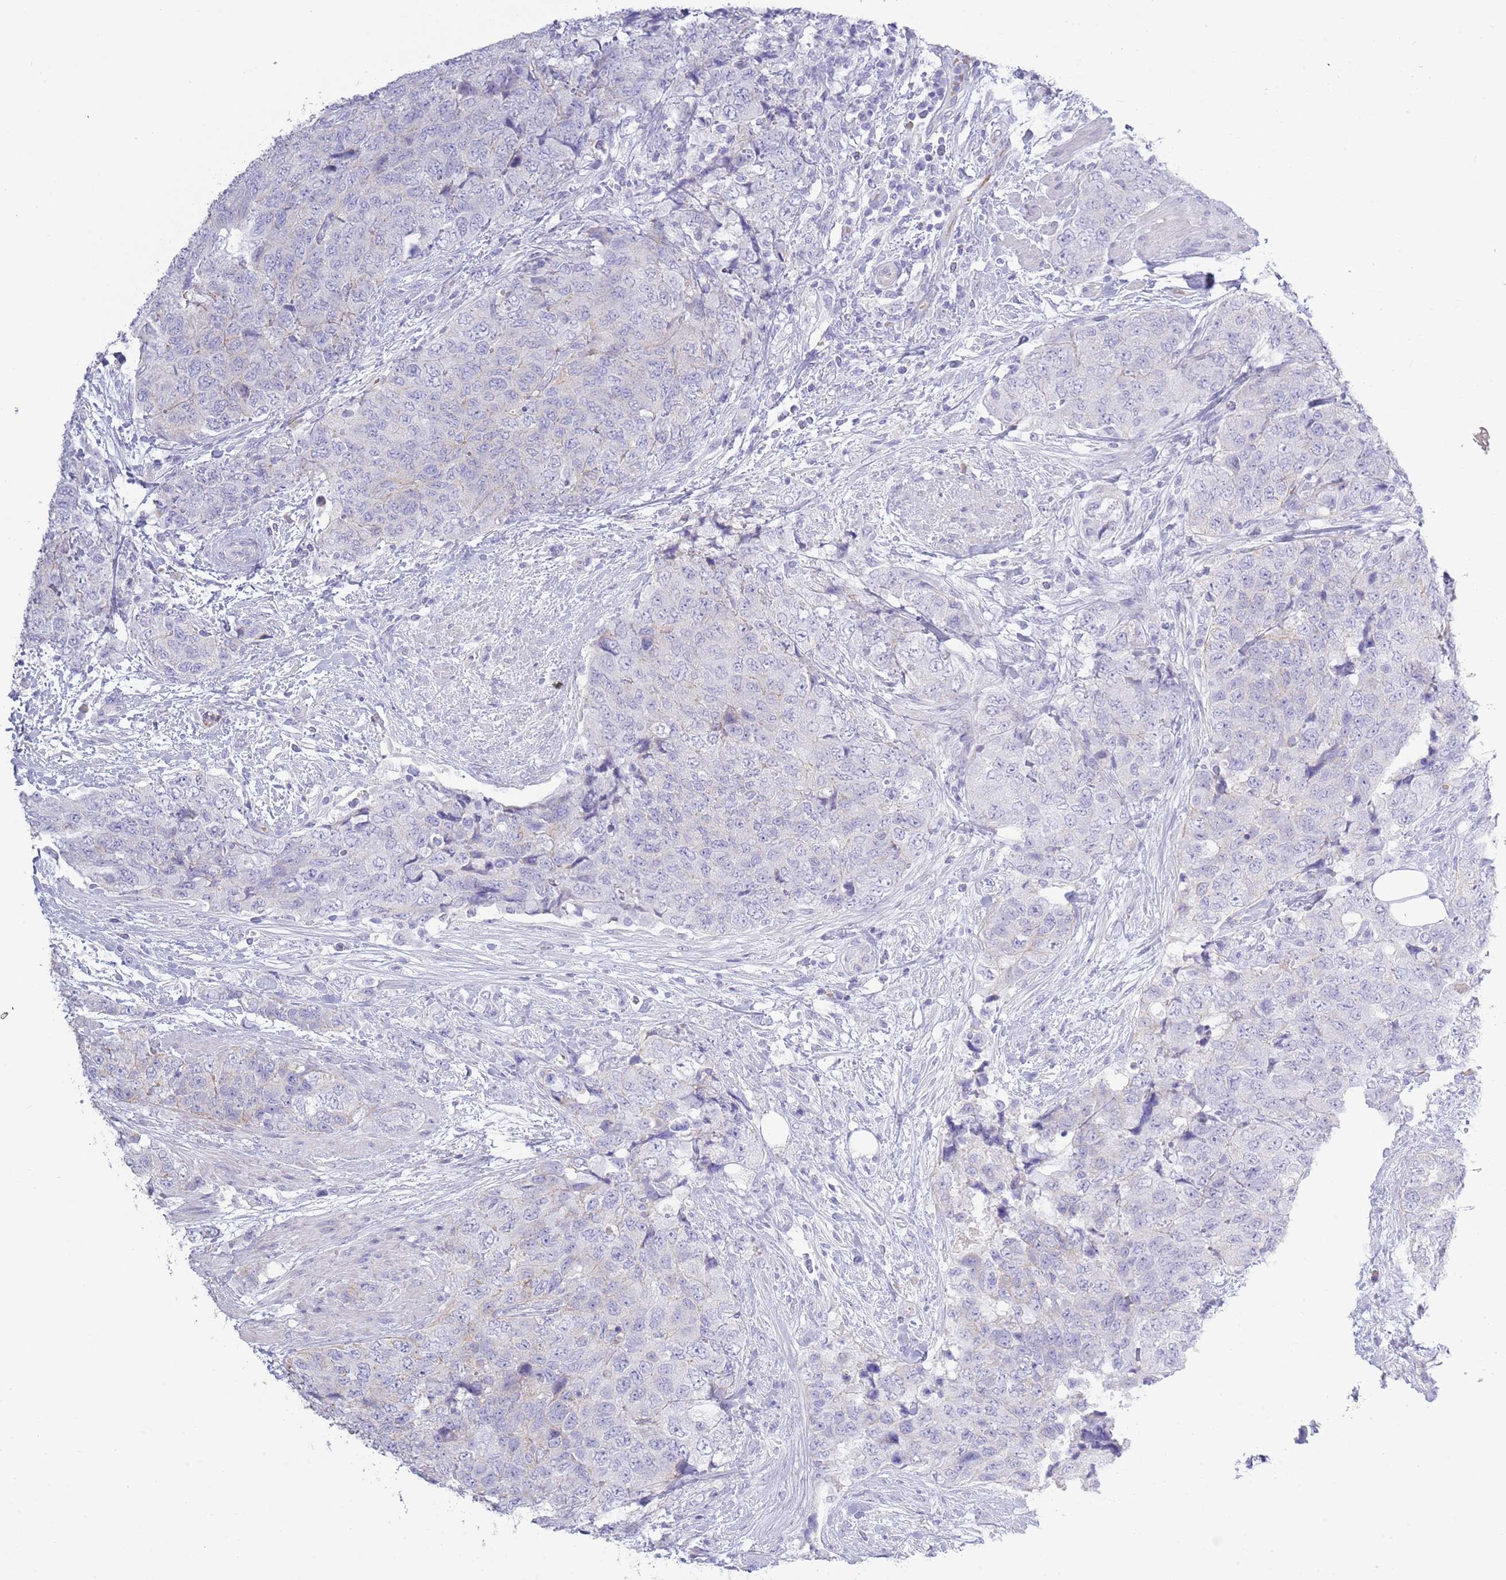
{"staining": {"intensity": "negative", "quantity": "none", "location": "none"}, "tissue": "urothelial cancer", "cell_type": "Tumor cells", "image_type": "cancer", "snomed": [{"axis": "morphology", "description": "Urothelial carcinoma, High grade"}, {"axis": "topography", "description": "Urinary bladder"}], "caption": "Tumor cells are negative for brown protein staining in urothelial carcinoma (high-grade).", "gene": "ACR", "patient": {"sex": "female", "age": 78}}